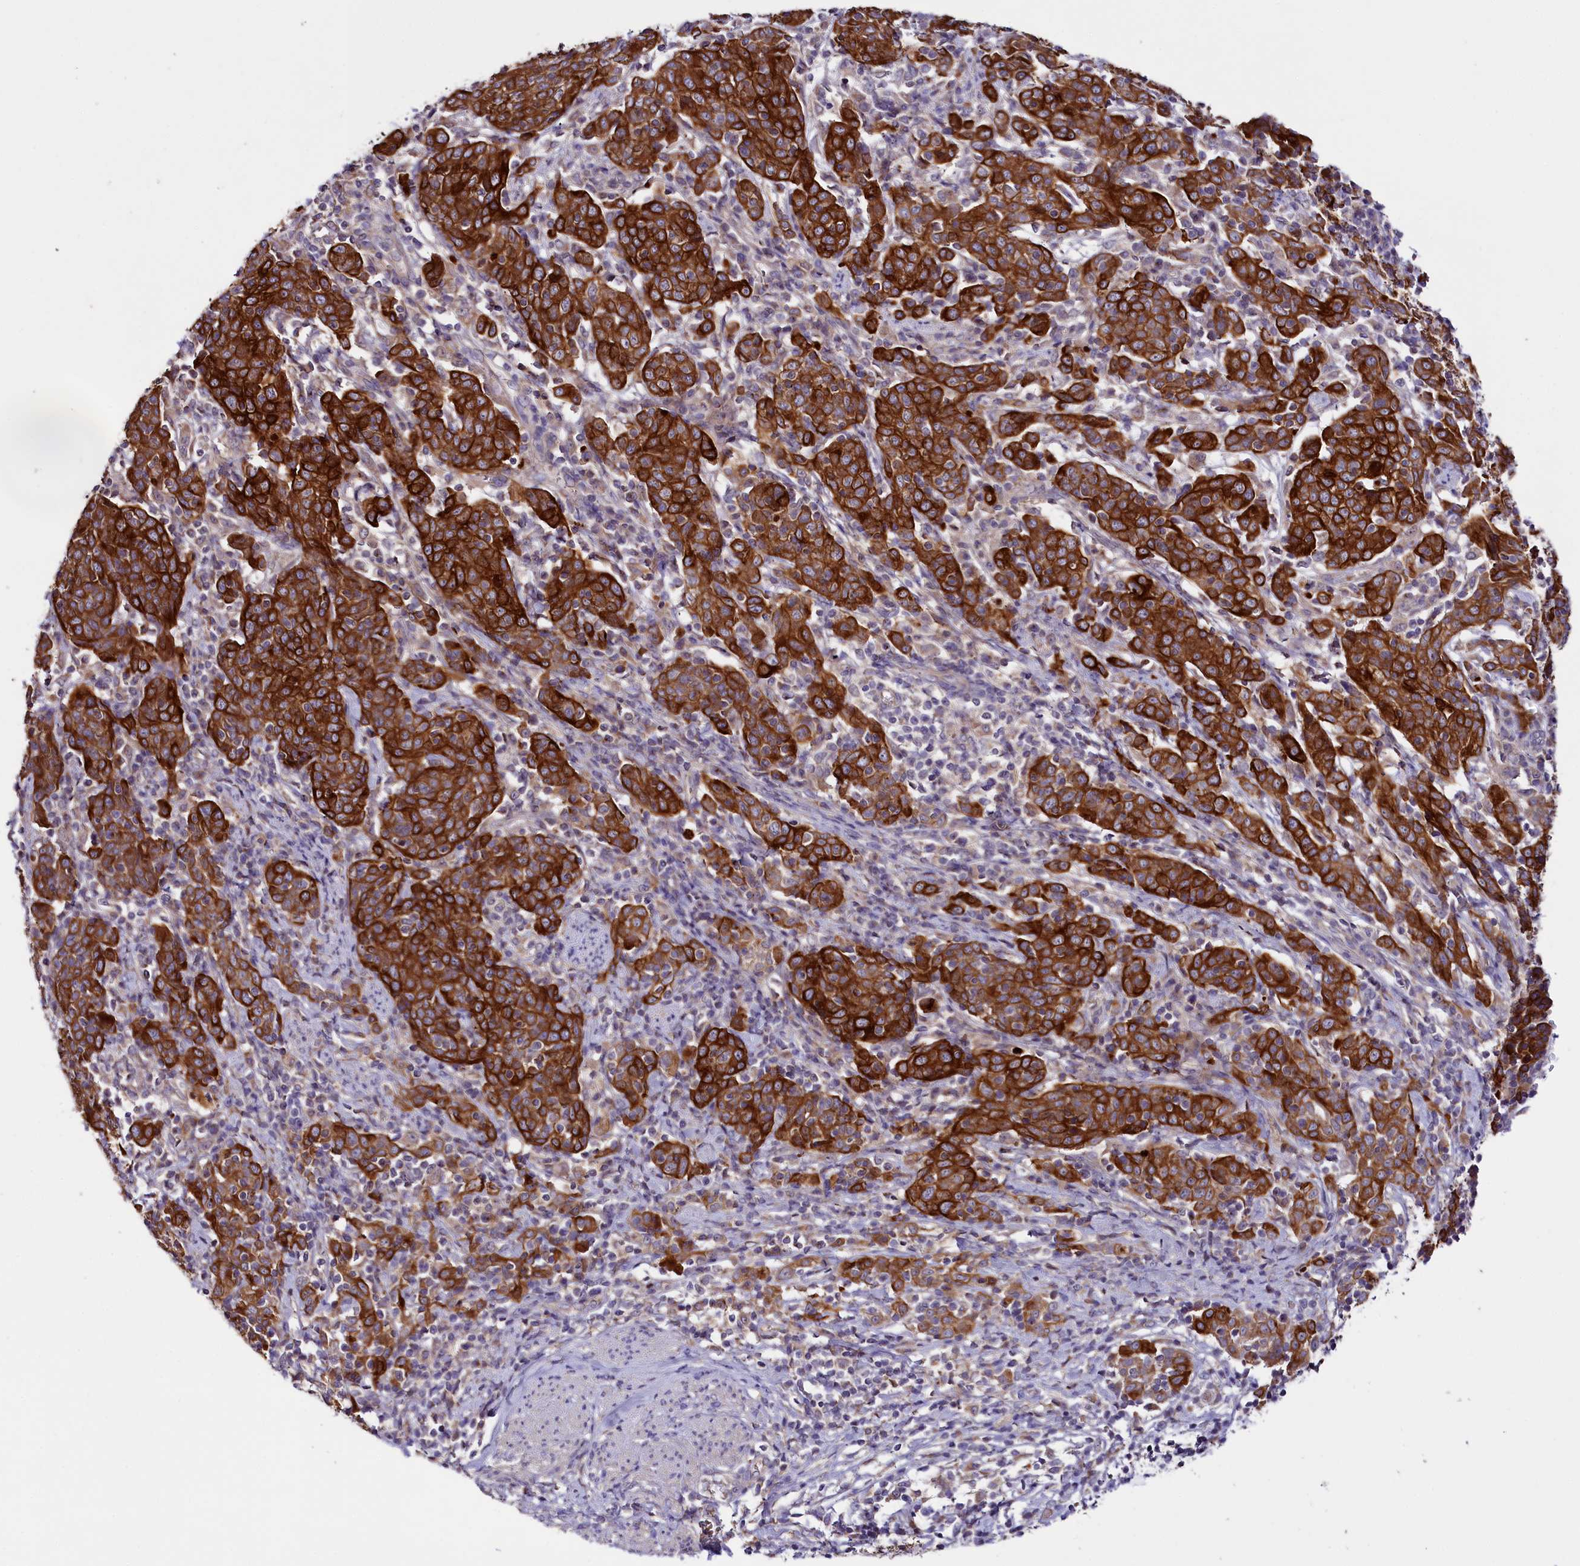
{"staining": {"intensity": "strong", "quantity": ">75%", "location": "cytoplasmic/membranous"}, "tissue": "cervical cancer", "cell_type": "Tumor cells", "image_type": "cancer", "snomed": [{"axis": "morphology", "description": "Squamous cell carcinoma, NOS"}, {"axis": "topography", "description": "Cervix"}], "caption": "Brown immunohistochemical staining in human cervical squamous cell carcinoma displays strong cytoplasmic/membranous staining in approximately >75% of tumor cells.", "gene": "ZNF45", "patient": {"sex": "female", "age": 67}}